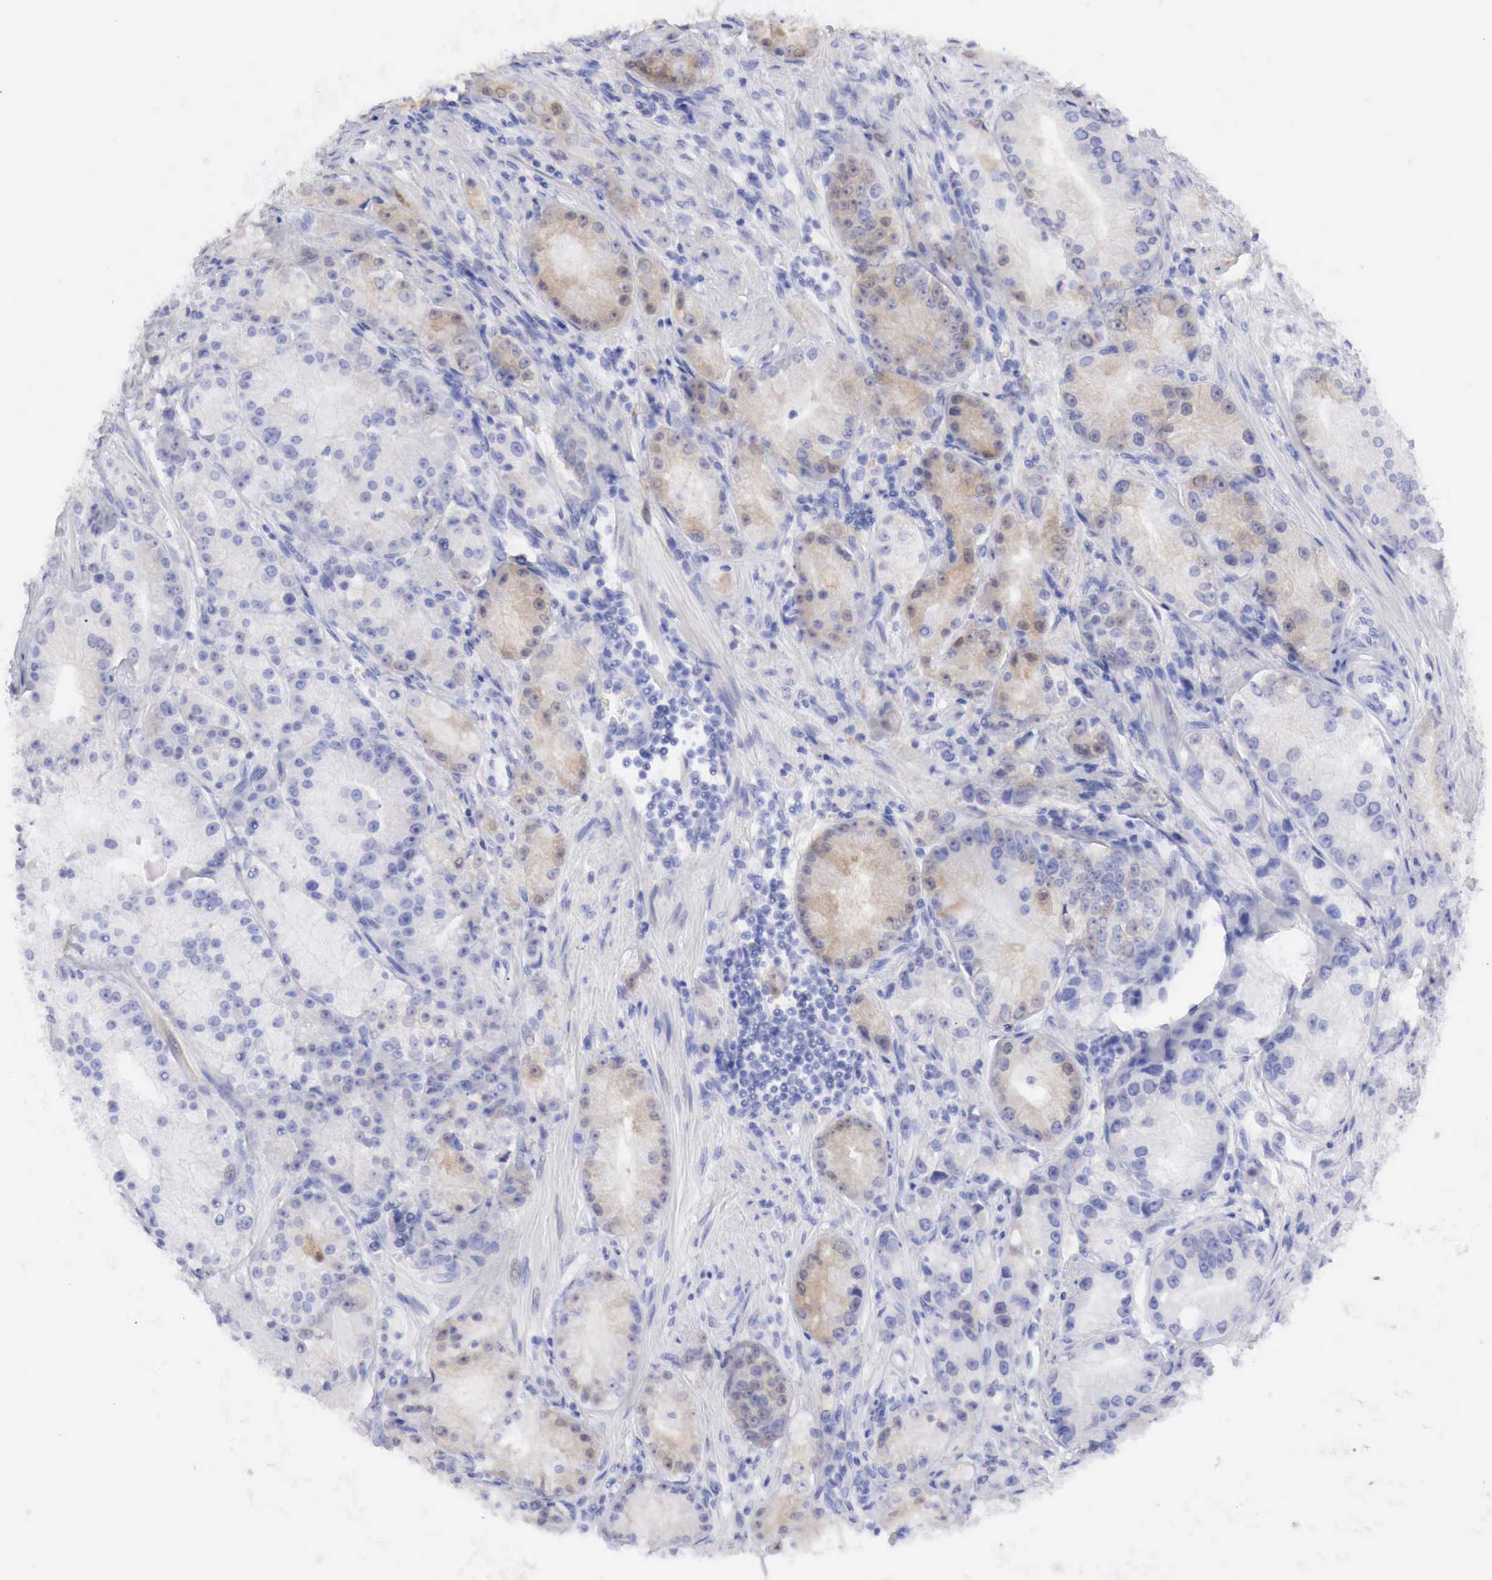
{"staining": {"intensity": "weak", "quantity": "<25%", "location": "cytoplasmic/membranous"}, "tissue": "prostate cancer", "cell_type": "Tumor cells", "image_type": "cancer", "snomed": [{"axis": "morphology", "description": "Adenocarcinoma, Medium grade"}, {"axis": "topography", "description": "Prostate"}], "caption": "This is an IHC histopathology image of human prostate cancer. There is no expression in tumor cells.", "gene": "CDKN2A", "patient": {"sex": "male", "age": 72}}